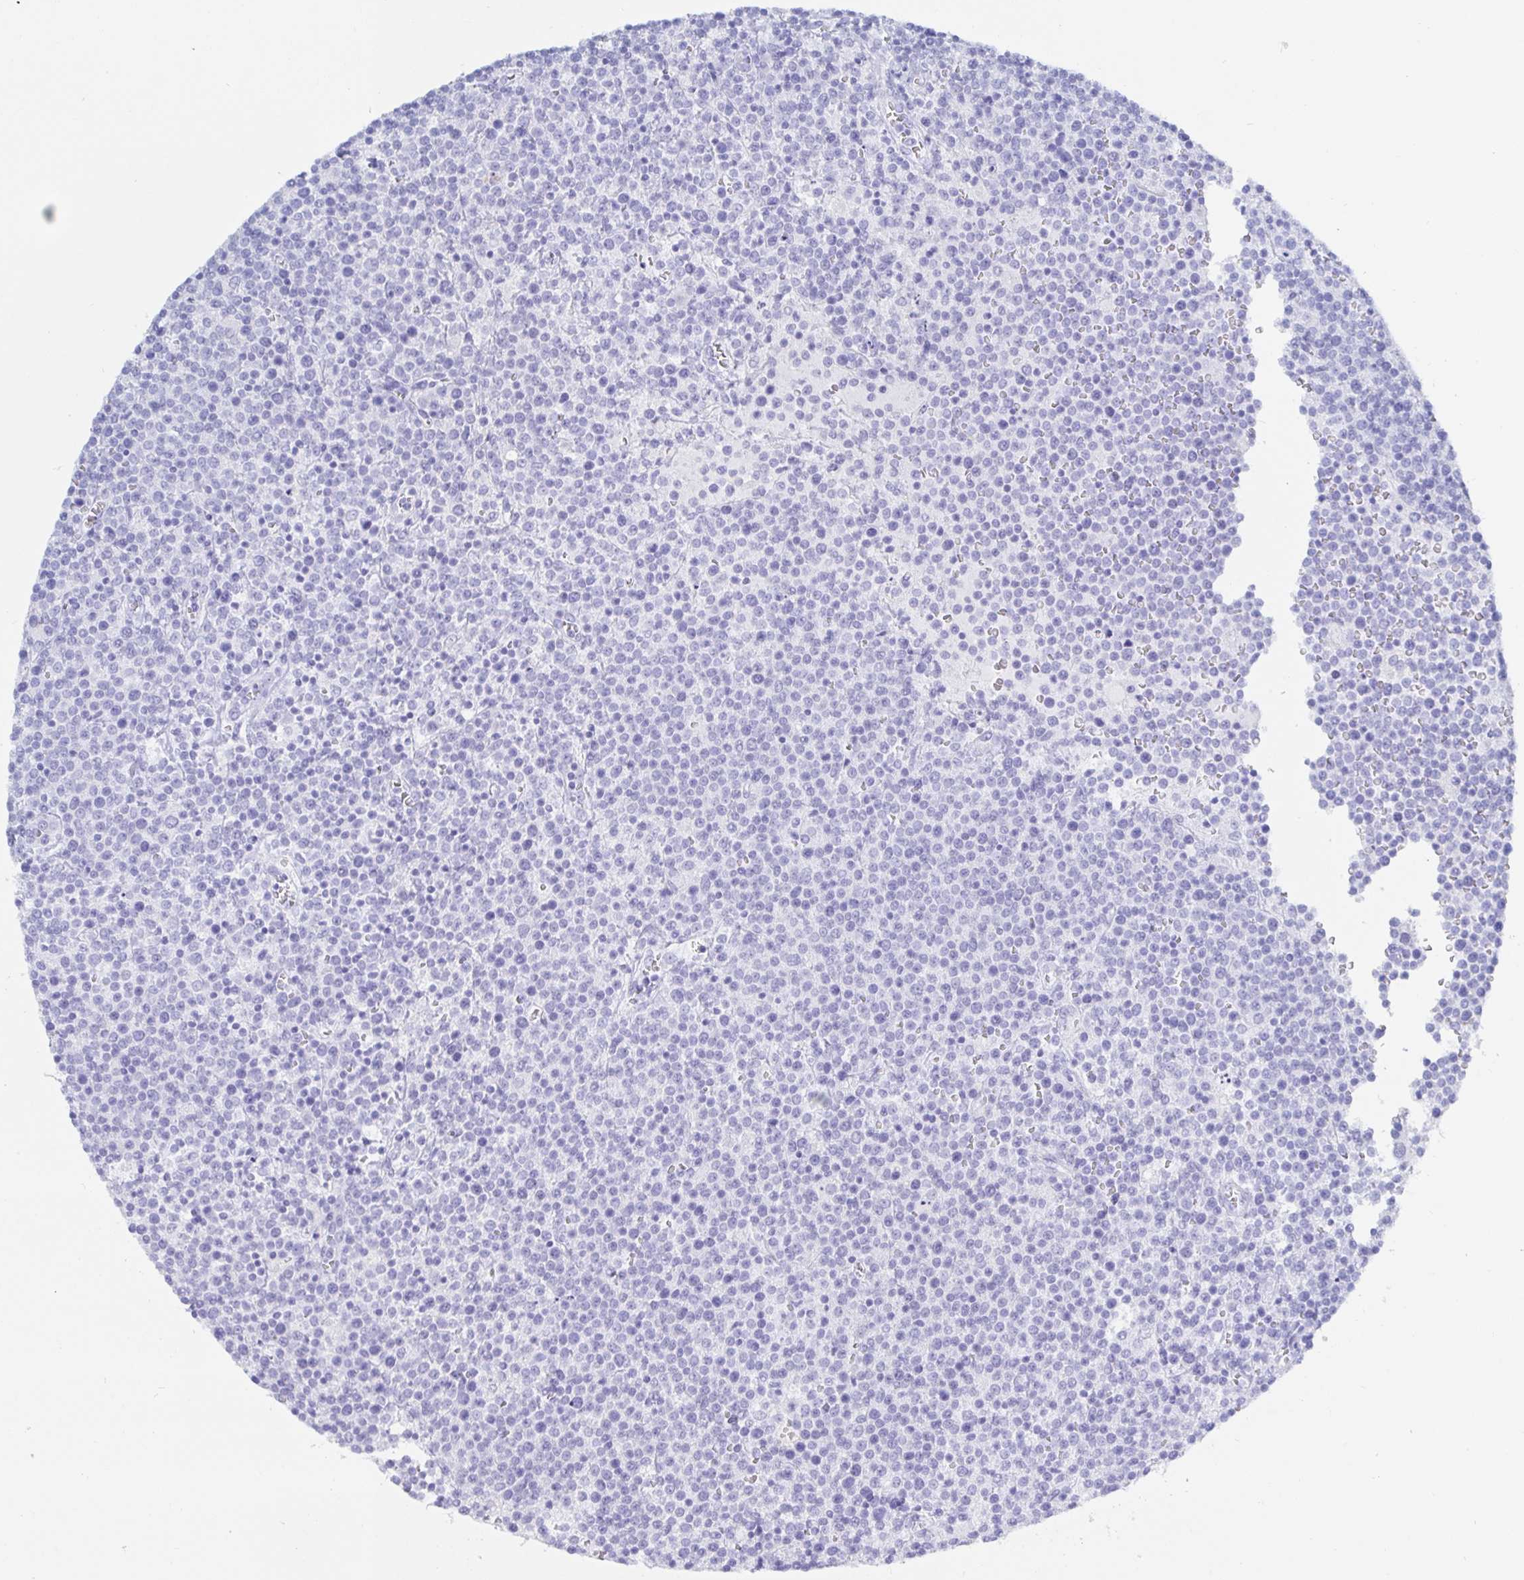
{"staining": {"intensity": "negative", "quantity": "none", "location": "none"}, "tissue": "lymphoma", "cell_type": "Tumor cells", "image_type": "cancer", "snomed": [{"axis": "morphology", "description": "Malignant lymphoma, non-Hodgkin's type, High grade"}, {"axis": "topography", "description": "Lymph node"}], "caption": "Tumor cells are negative for brown protein staining in malignant lymphoma, non-Hodgkin's type (high-grade).", "gene": "KCNH6", "patient": {"sex": "male", "age": 61}}